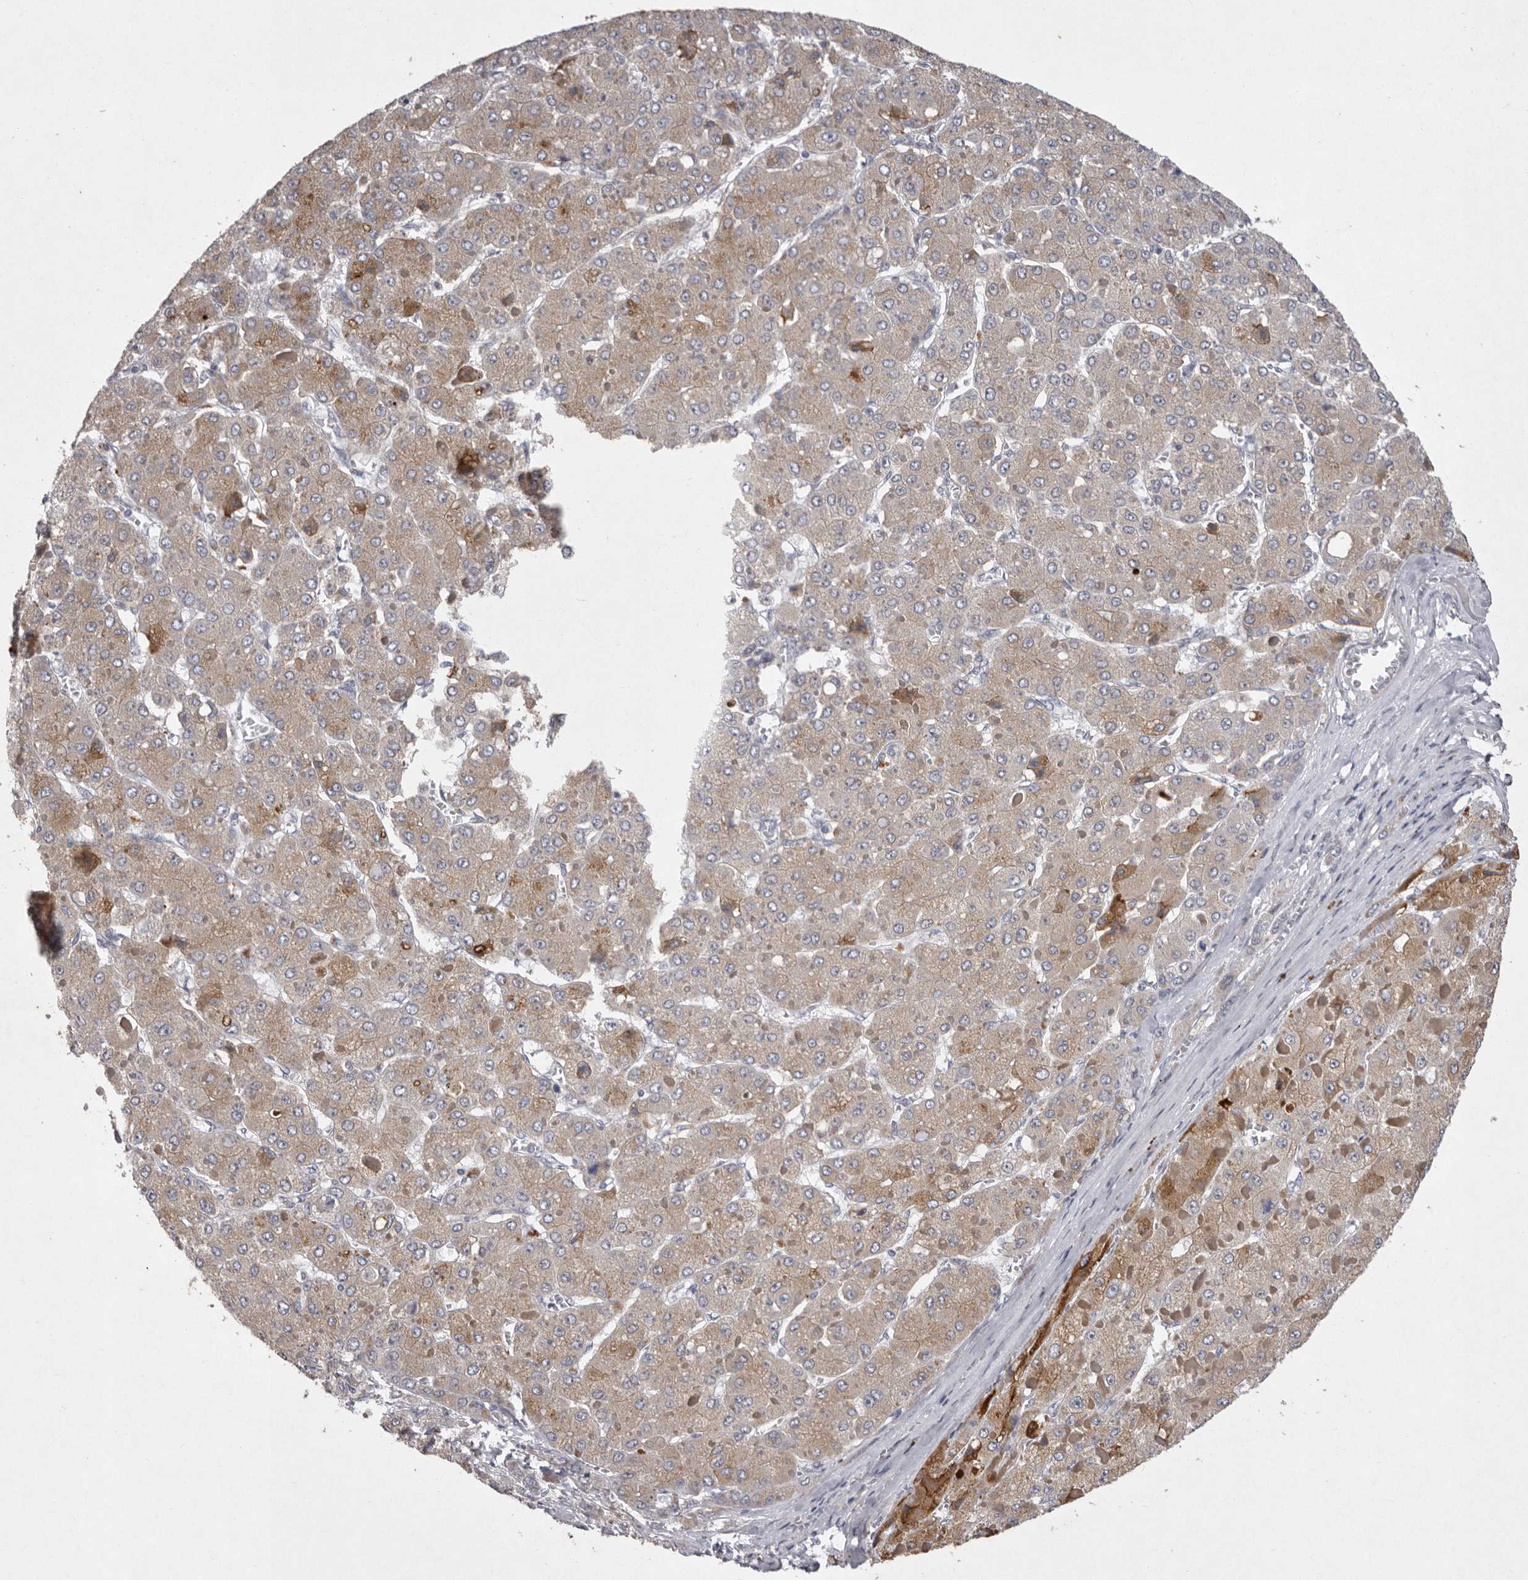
{"staining": {"intensity": "moderate", "quantity": ">75%", "location": "cytoplasmic/membranous"}, "tissue": "liver cancer", "cell_type": "Tumor cells", "image_type": "cancer", "snomed": [{"axis": "morphology", "description": "Carcinoma, Hepatocellular, NOS"}, {"axis": "topography", "description": "Liver"}], "caption": "Immunohistochemistry (IHC) staining of liver hepatocellular carcinoma, which displays medium levels of moderate cytoplasmic/membranous staining in approximately >75% of tumor cells indicating moderate cytoplasmic/membranous protein staining. The staining was performed using DAB (3,3'-diaminobenzidine) (brown) for protein detection and nuclei were counterstained in hematoxylin (blue).", "gene": "NKAIN4", "patient": {"sex": "female", "age": 73}}